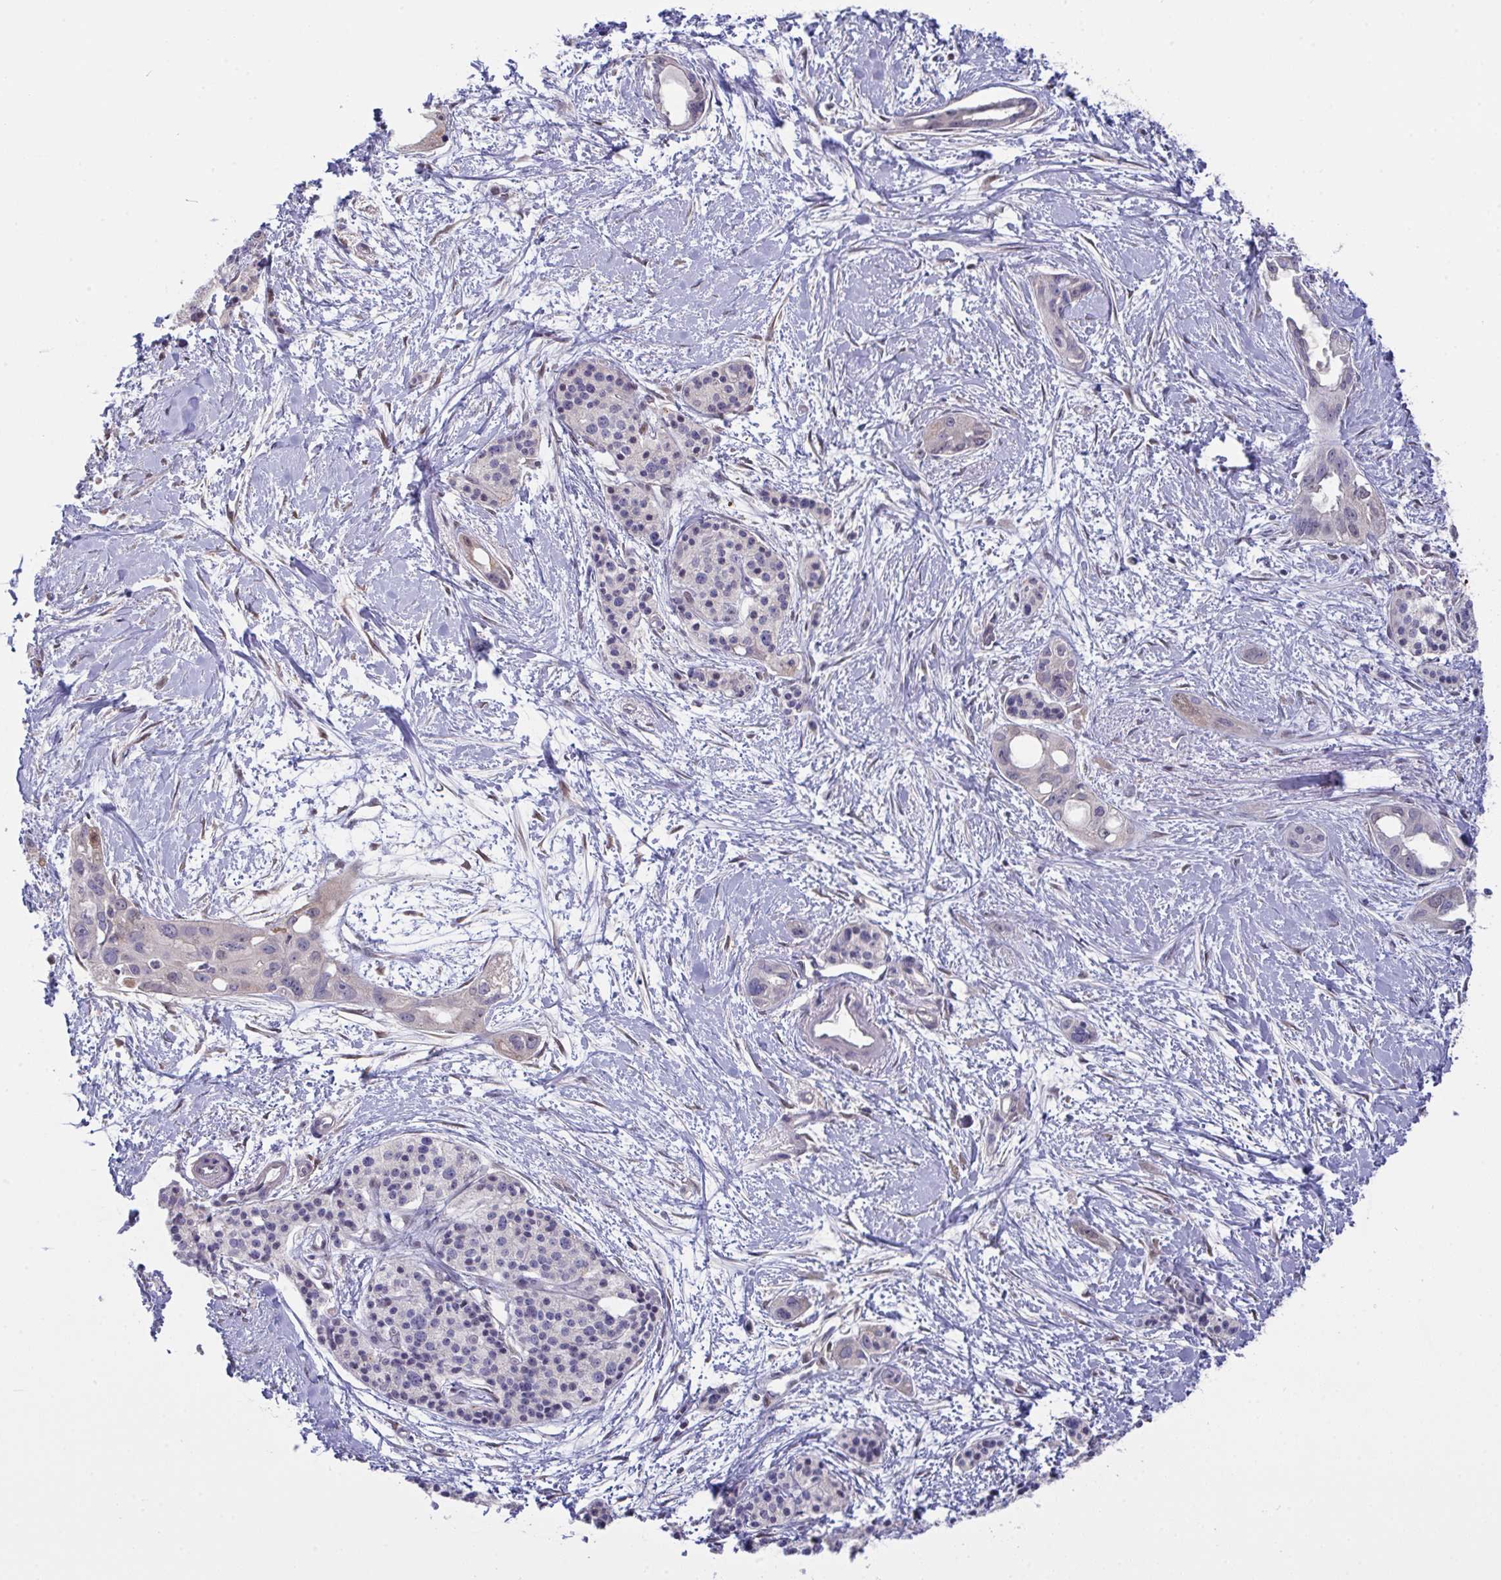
{"staining": {"intensity": "negative", "quantity": "none", "location": "none"}, "tissue": "pancreatic cancer", "cell_type": "Tumor cells", "image_type": "cancer", "snomed": [{"axis": "morphology", "description": "Adenocarcinoma, NOS"}, {"axis": "topography", "description": "Pancreas"}], "caption": "DAB immunohistochemical staining of human pancreatic adenocarcinoma demonstrates no significant expression in tumor cells.", "gene": "L3HYPDH", "patient": {"sex": "female", "age": 50}}